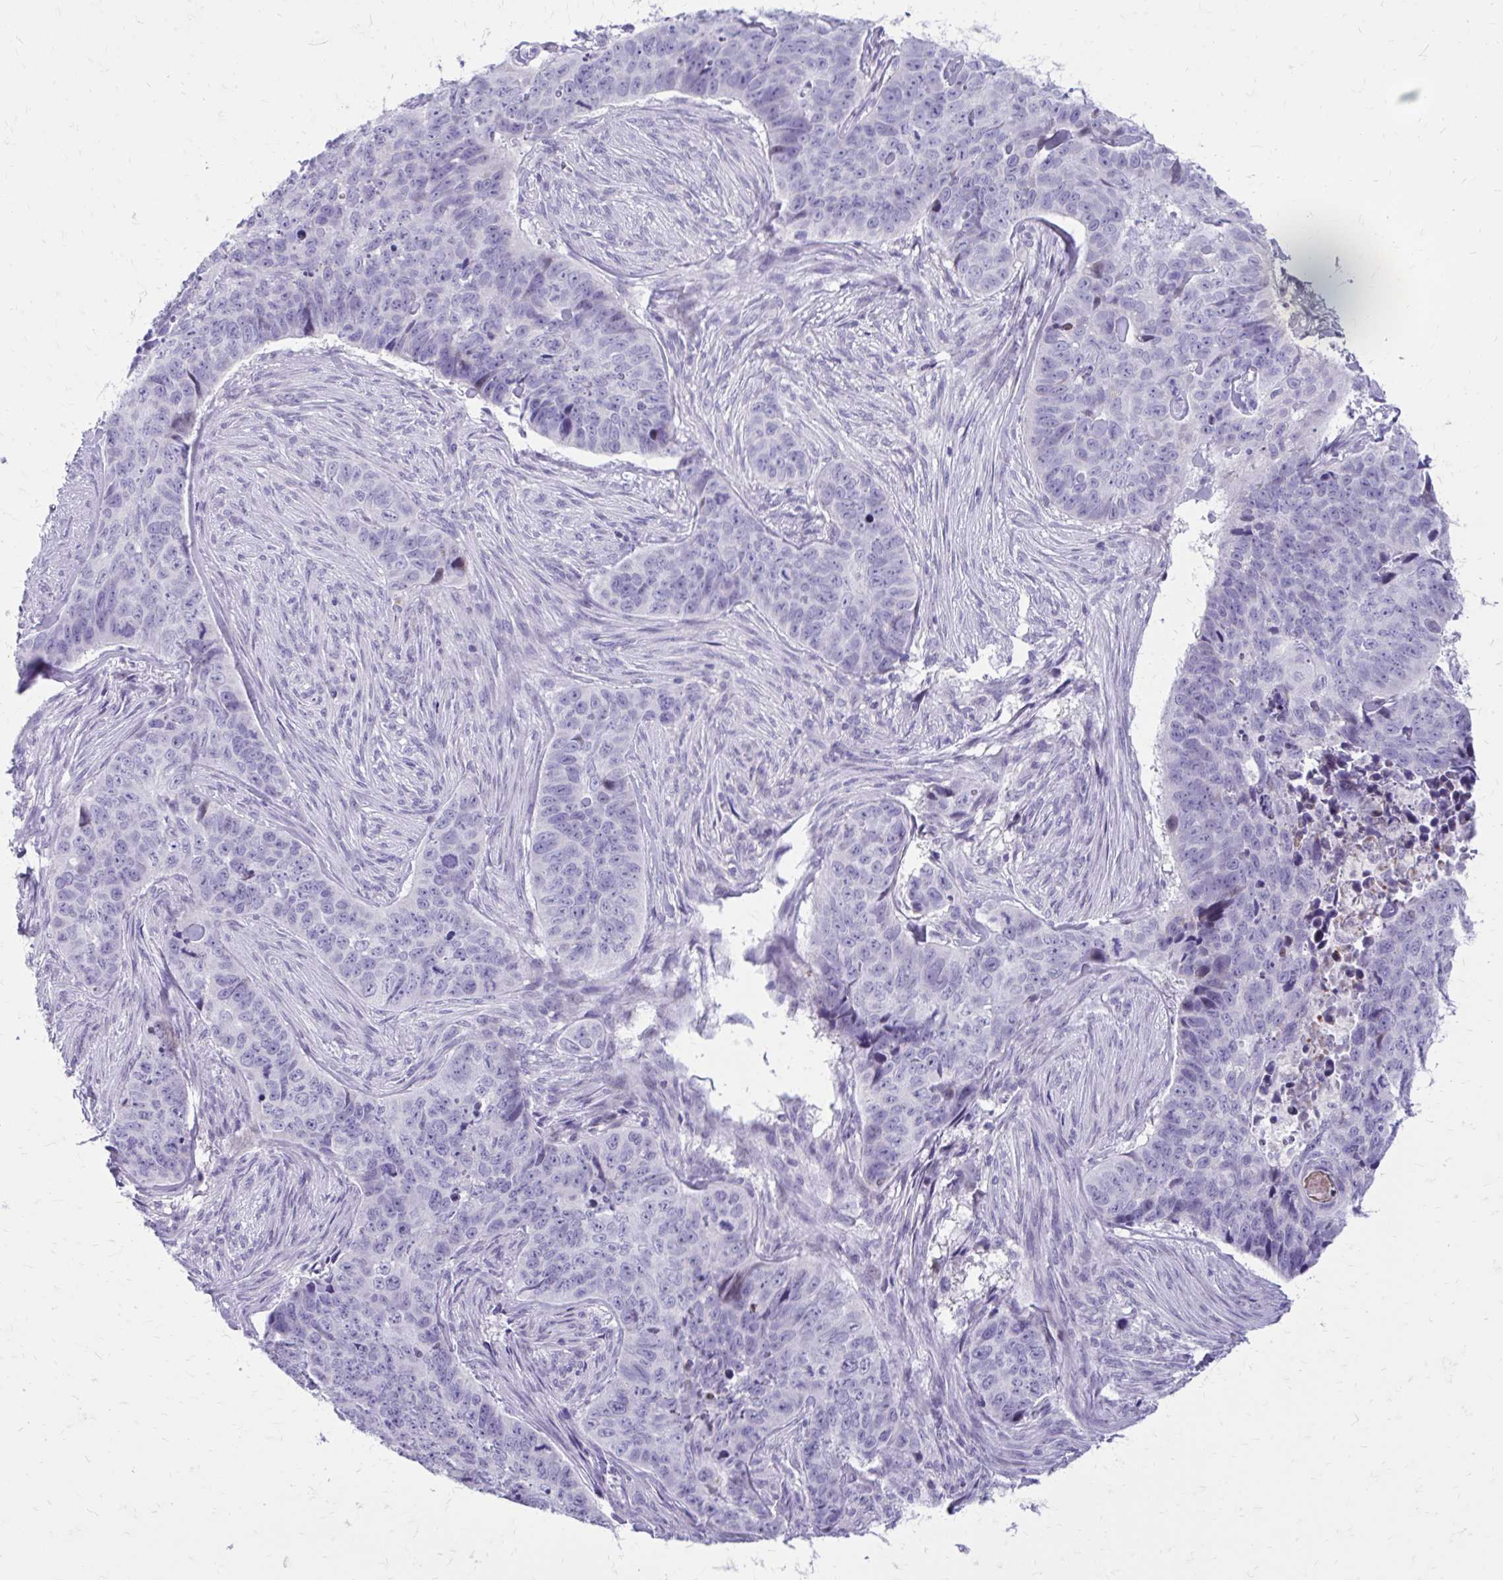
{"staining": {"intensity": "negative", "quantity": "none", "location": "none"}, "tissue": "skin cancer", "cell_type": "Tumor cells", "image_type": "cancer", "snomed": [{"axis": "morphology", "description": "Basal cell carcinoma"}, {"axis": "topography", "description": "Skin"}], "caption": "An immunohistochemistry (IHC) micrograph of skin cancer is shown. There is no staining in tumor cells of skin cancer. (Brightfield microscopy of DAB immunohistochemistry (IHC) at high magnification).", "gene": "LCN15", "patient": {"sex": "female", "age": 82}}